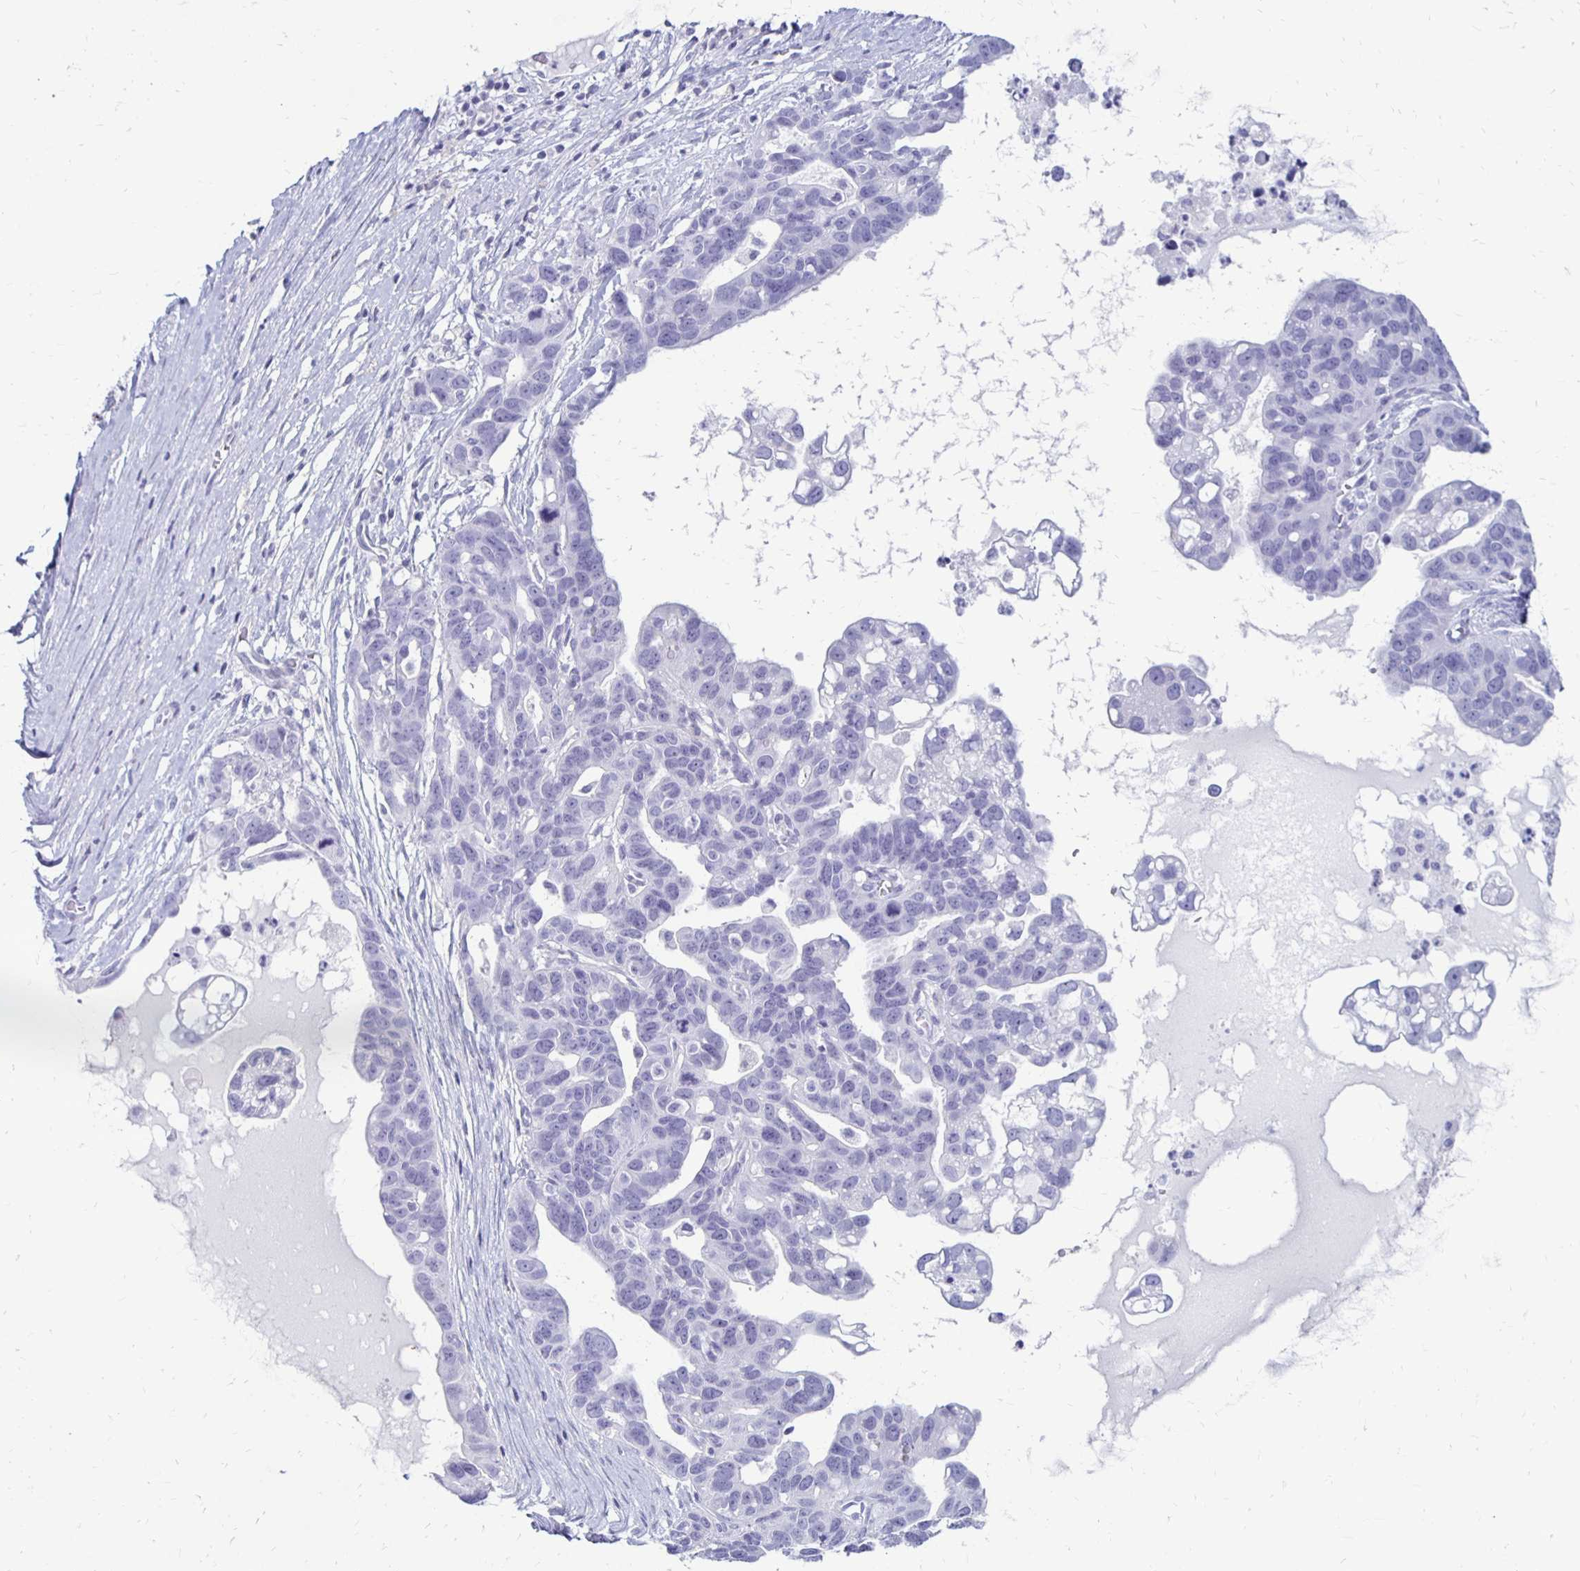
{"staining": {"intensity": "negative", "quantity": "none", "location": "none"}, "tissue": "ovarian cancer", "cell_type": "Tumor cells", "image_type": "cancer", "snomed": [{"axis": "morphology", "description": "Cystadenocarcinoma, serous, NOS"}, {"axis": "topography", "description": "Ovary"}], "caption": "The photomicrograph exhibits no significant expression in tumor cells of ovarian cancer.", "gene": "RYR1", "patient": {"sex": "female", "age": 69}}